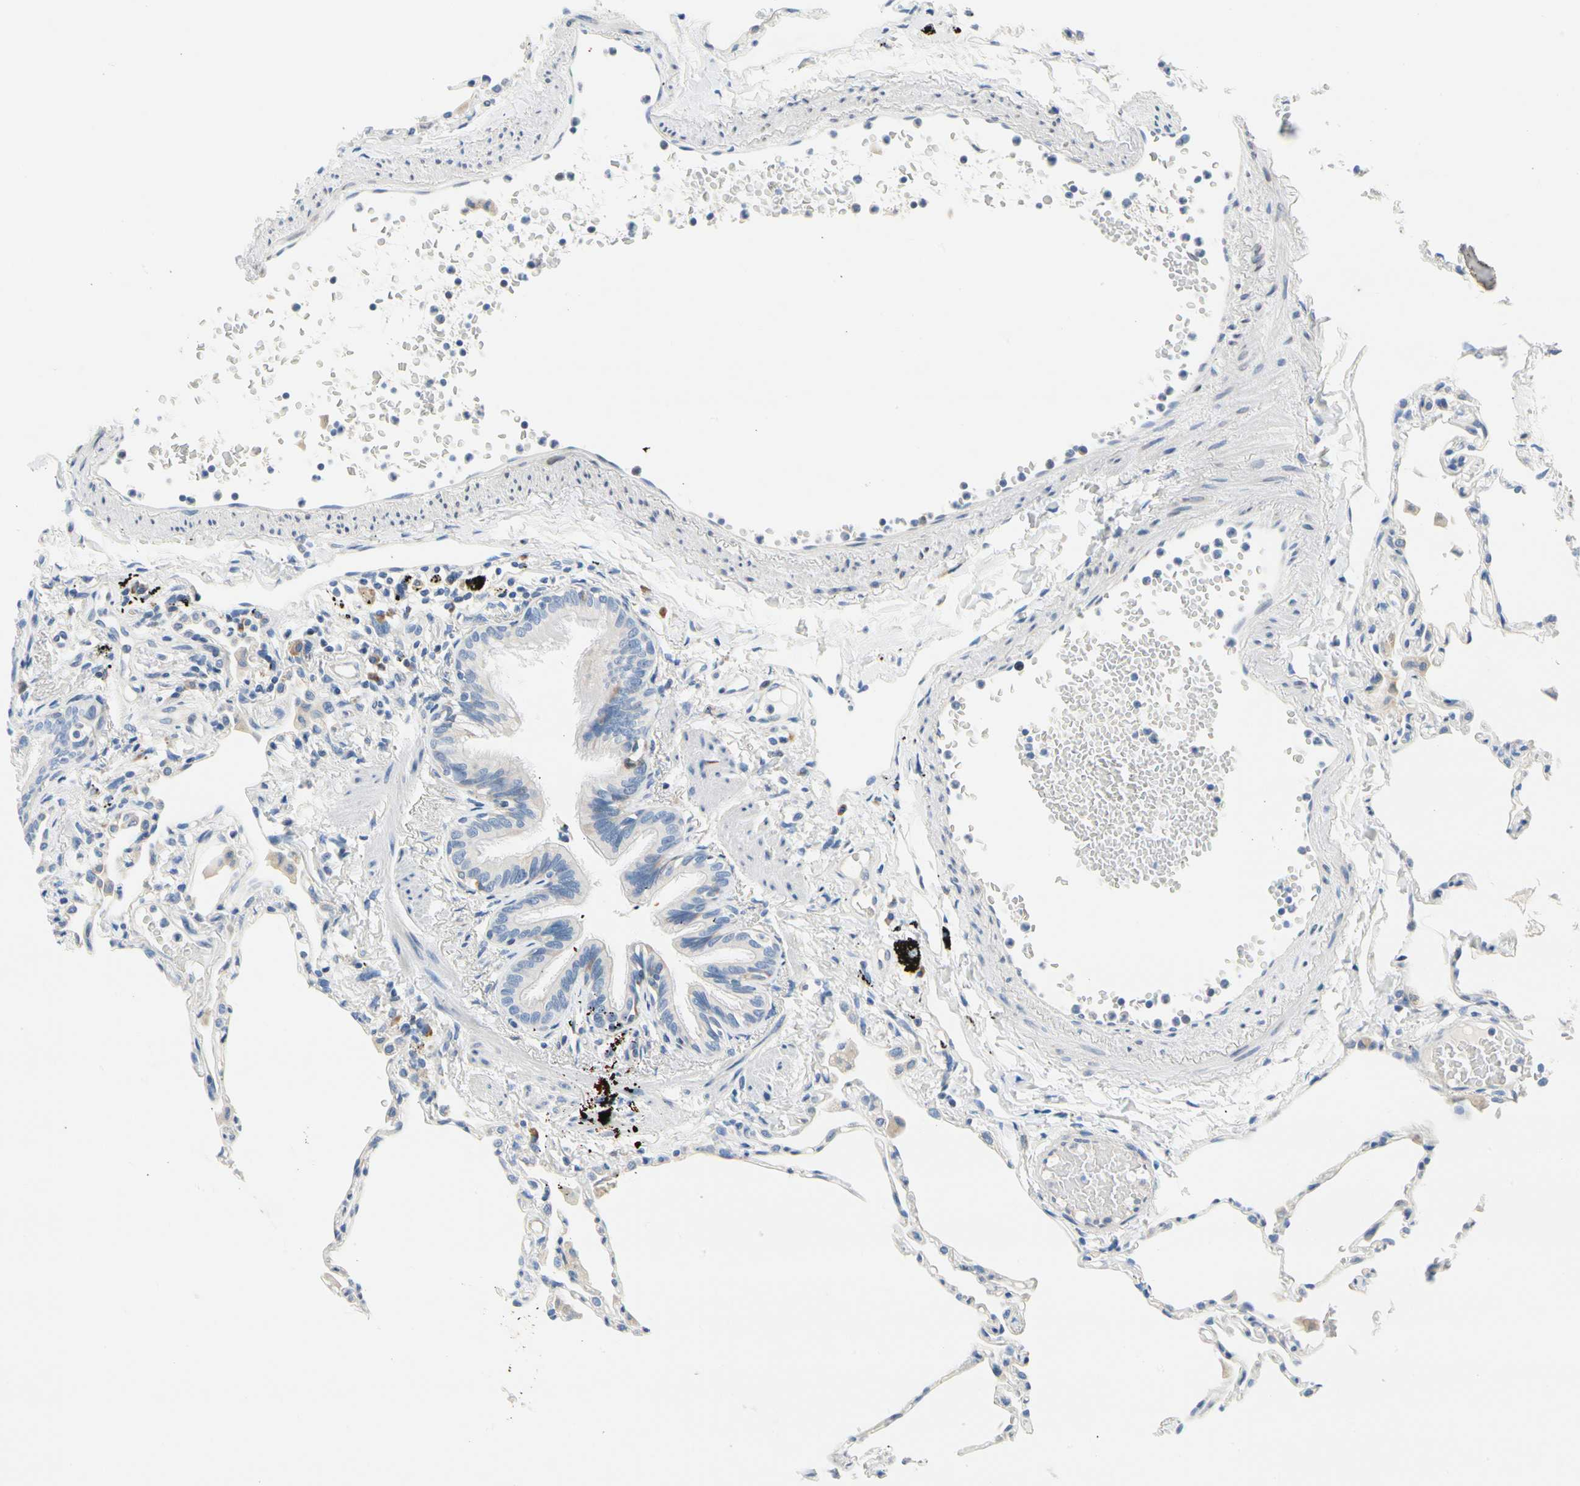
{"staining": {"intensity": "negative", "quantity": "none", "location": "none"}, "tissue": "lung", "cell_type": "Alveolar cells", "image_type": "normal", "snomed": [{"axis": "morphology", "description": "Normal tissue, NOS"}, {"axis": "topography", "description": "Lung"}], "caption": "The photomicrograph shows no staining of alveolar cells in benign lung.", "gene": "STXBP1", "patient": {"sex": "female", "age": 49}}